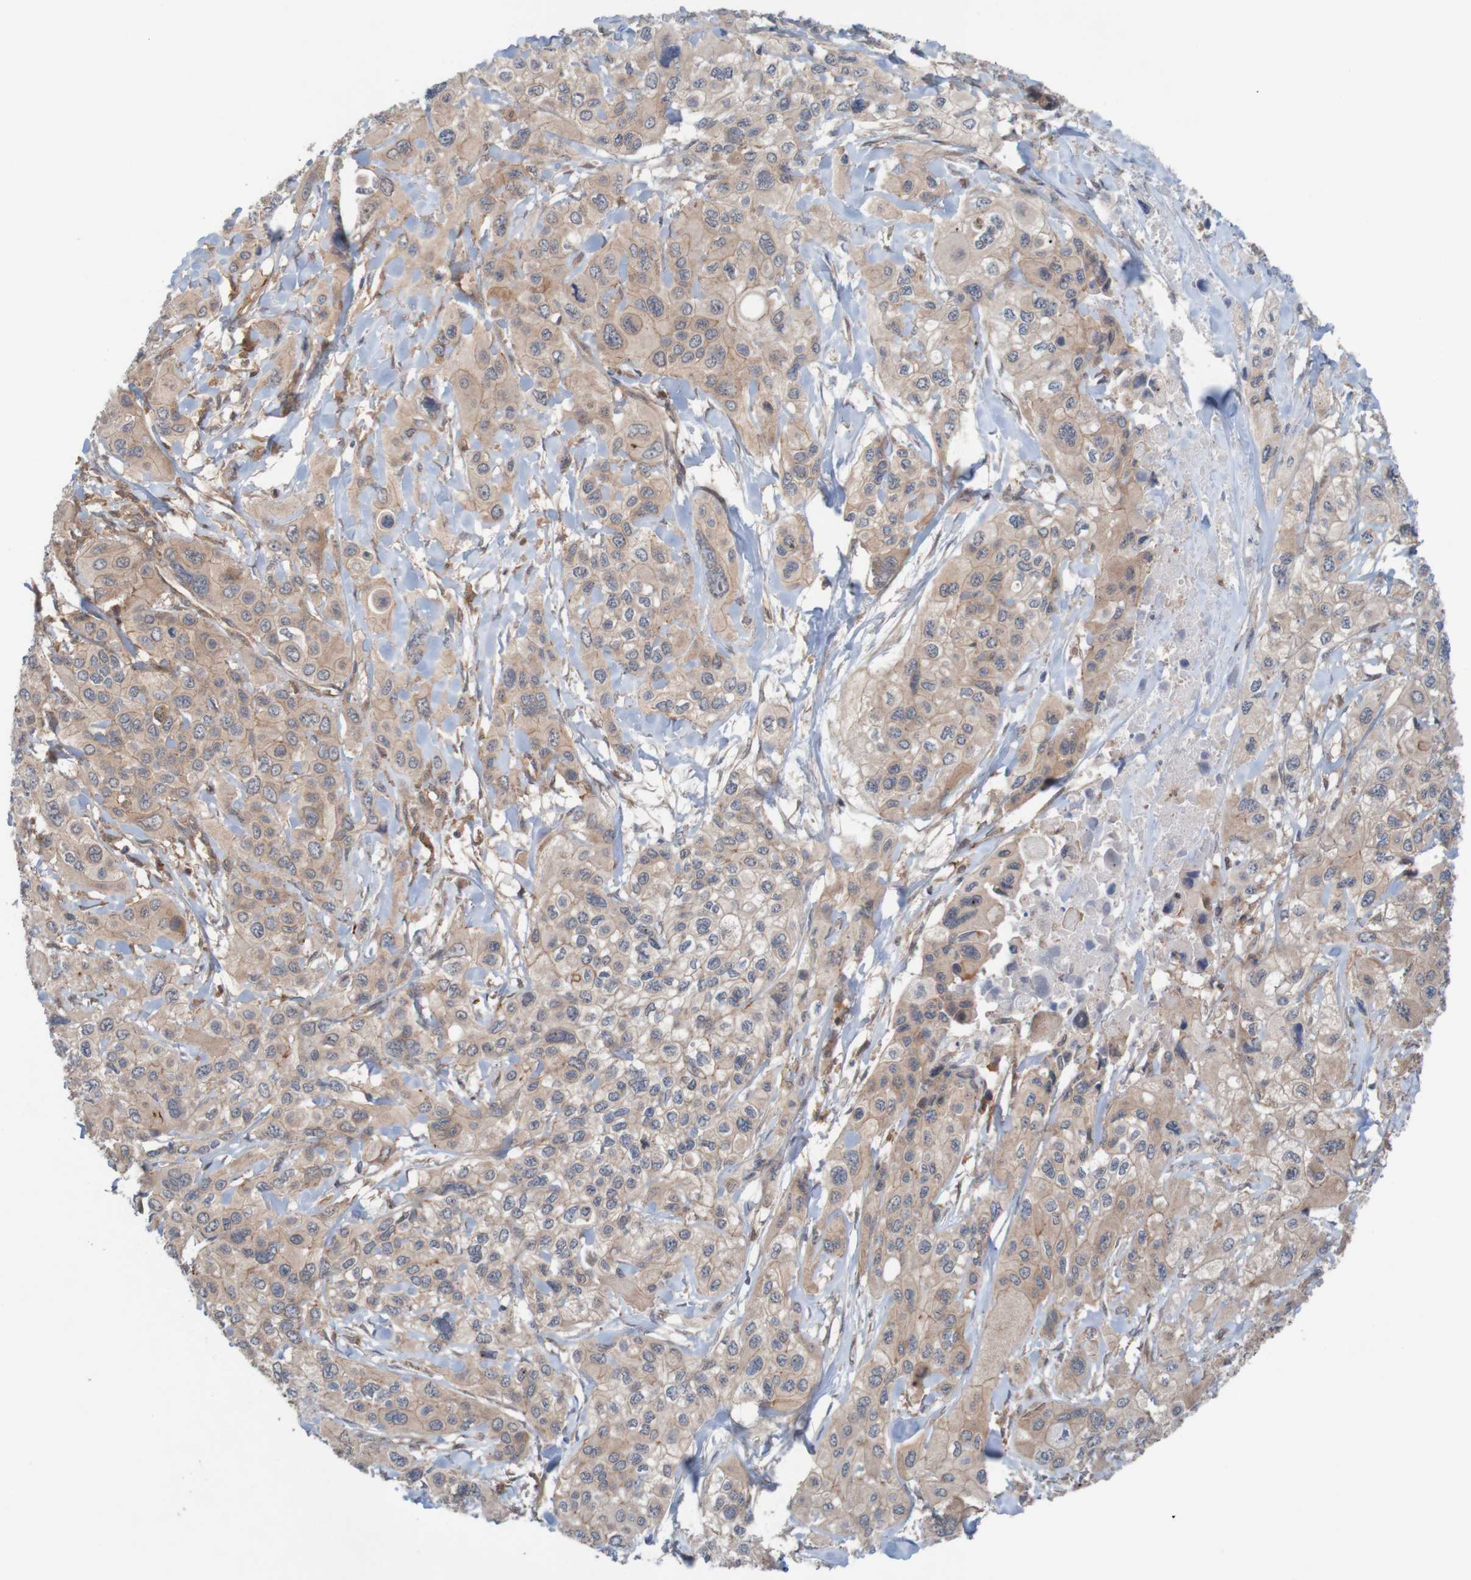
{"staining": {"intensity": "weak", "quantity": ">75%", "location": "cytoplasmic/membranous"}, "tissue": "pancreatic cancer", "cell_type": "Tumor cells", "image_type": "cancer", "snomed": [{"axis": "morphology", "description": "Adenocarcinoma, NOS"}, {"axis": "topography", "description": "Pancreas"}], "caption": "Immunohistochemistry (IHC) (DAB (3,3'-diaminobenzidine)) staining of pancreatic cancer reveals weak cytoplasmic/membranous protein positivity in about >75% of tumor cells.", "gene": "ARHGEF11", "patient": {"sex": "male", "age": 73}}